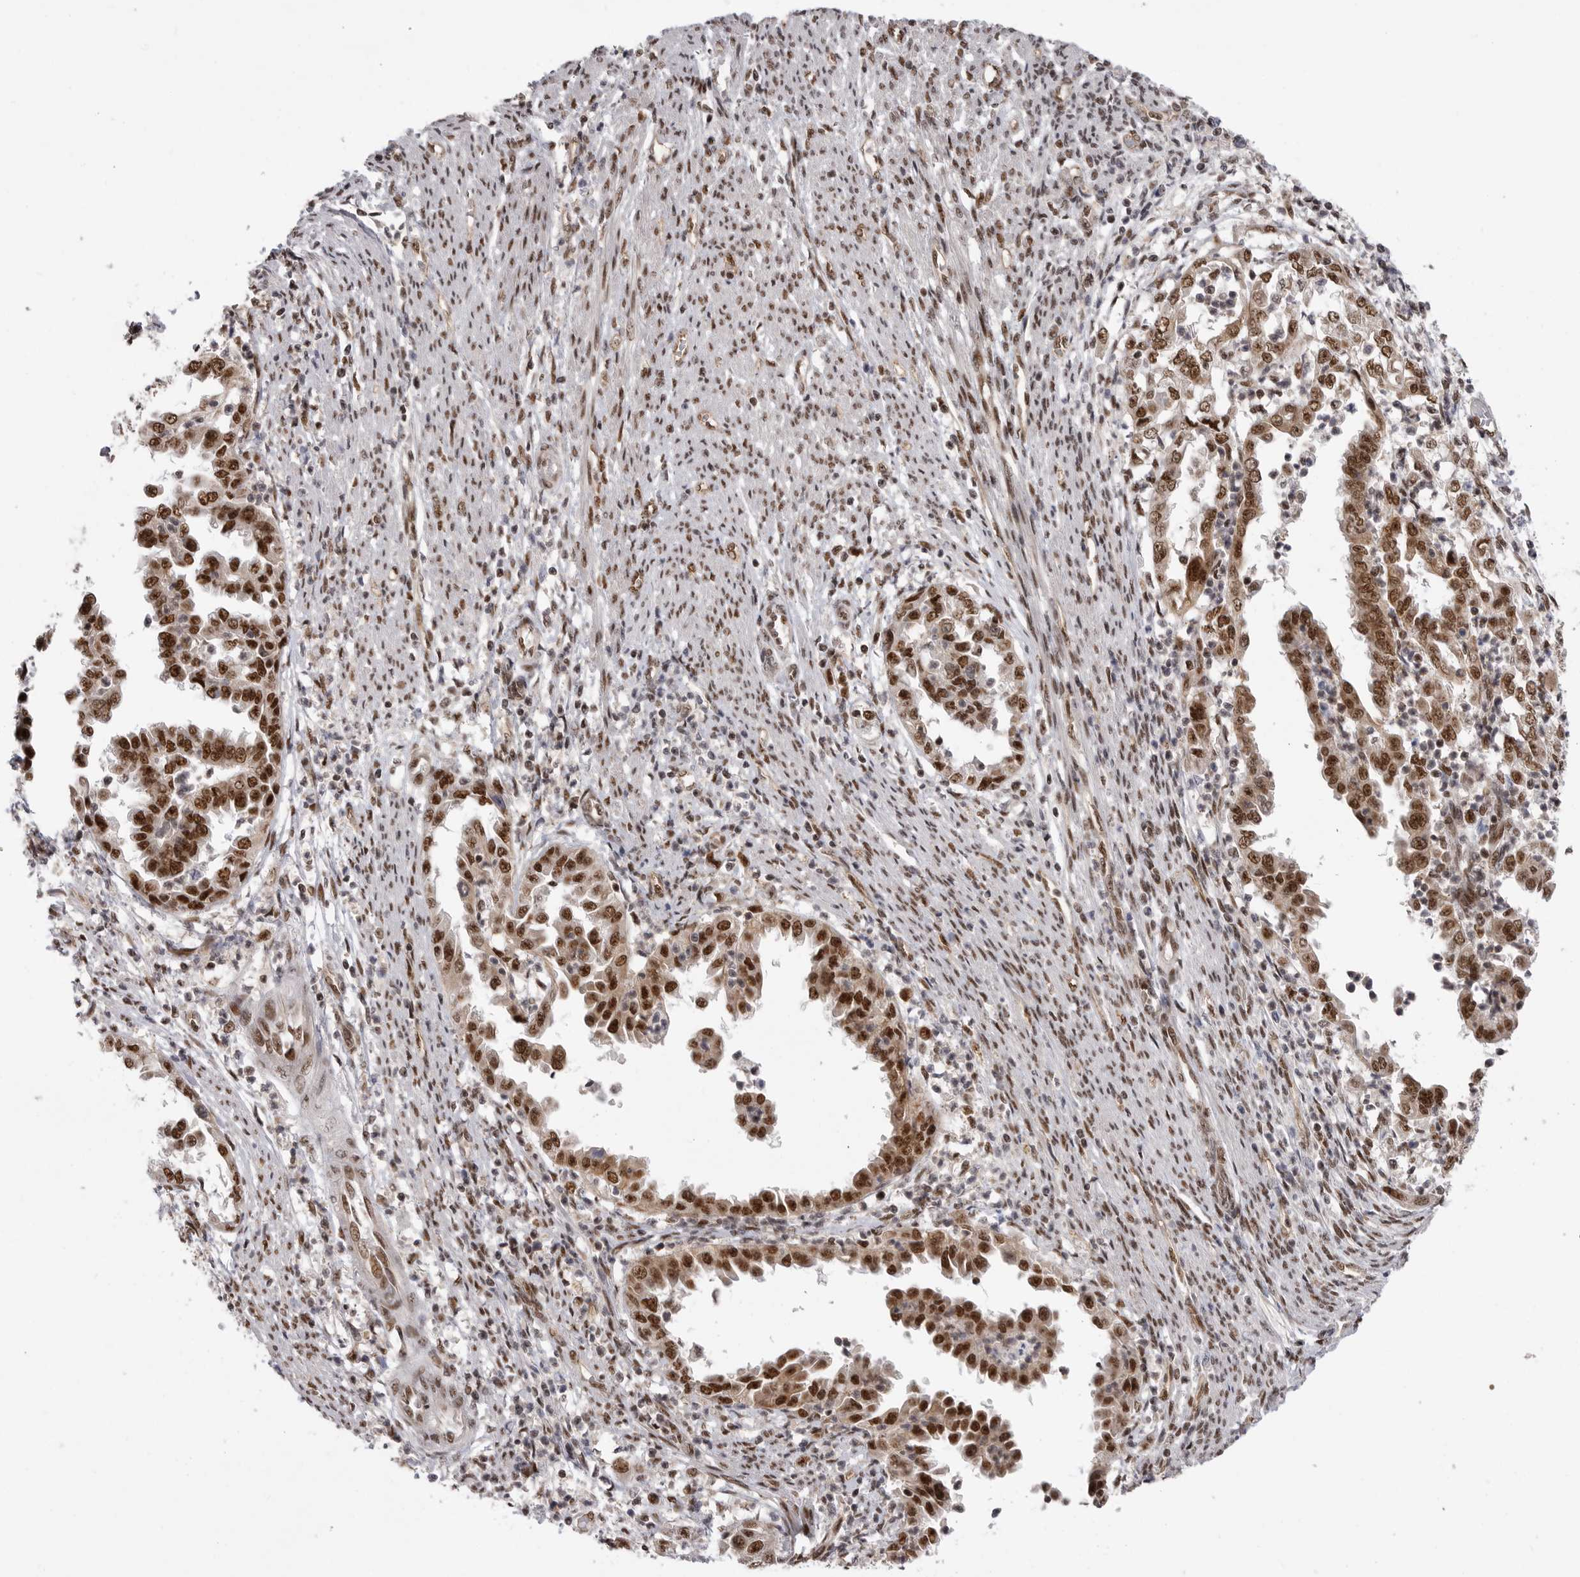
{"staining": {"intensity": "strong", "quantity": ">75%", "location": "nuclear"}, "tissue": "endometrial cancer", "cell_type": "Tumor cells", "image_type": "cancer", "snomed": [{"axis": "morphology", "description": "Adenocarcinoma, NOS"}, {"axis": "topography", "description": "Endometrium"}], "caption": "IHC of human endometrial cancer (adenocarcinoma) reveals high levels of strong nuclear positivity in approximately >75% of tumor cells. (Brightfield microscopy of DAB IHC at high magnification).", "gene": "PPP1R8", "patient": {"sex": "female", "age": 85}}